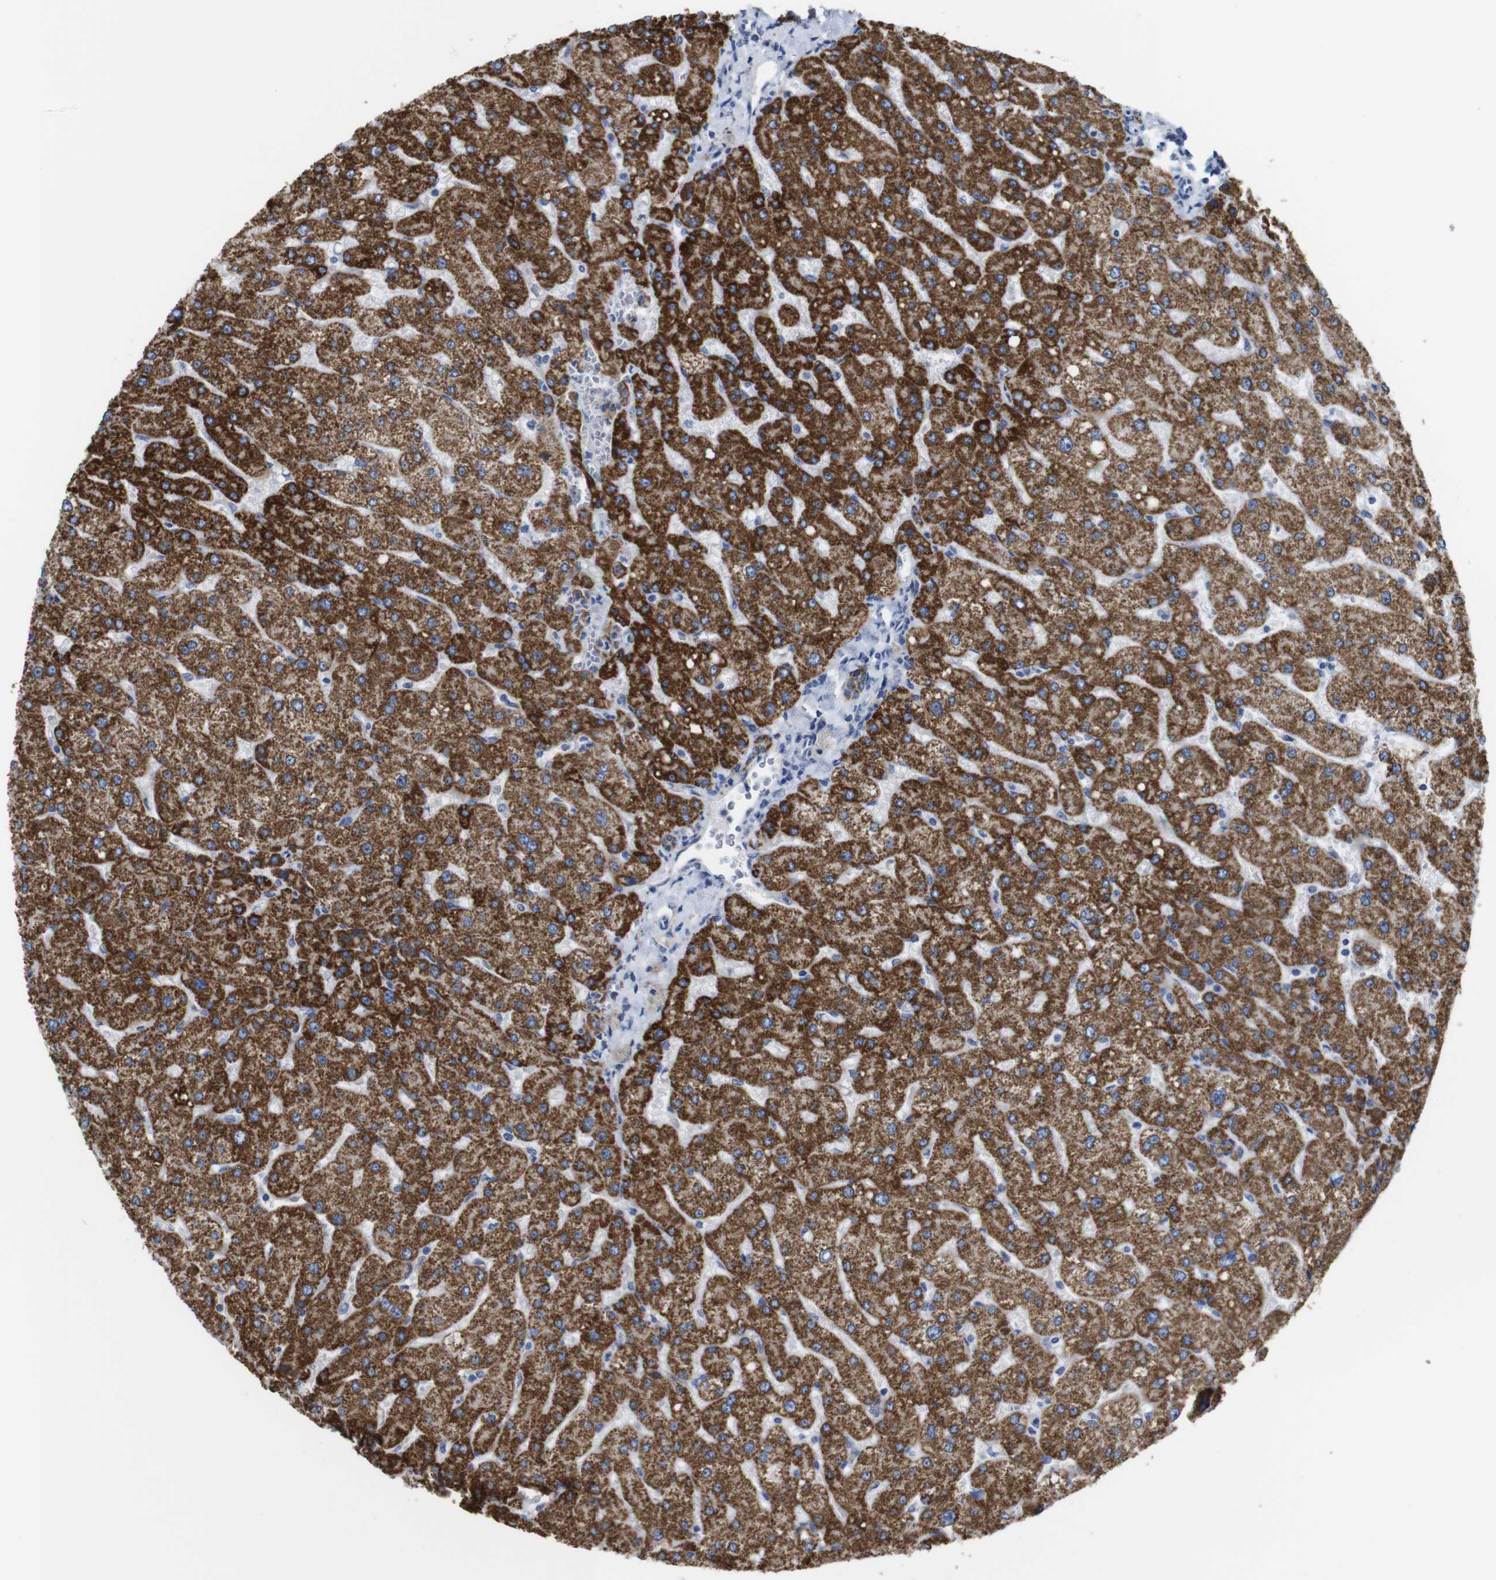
{"staining": {"intensity": "moderate", "quantity": "25%-75%", "location": "cytoplasmic/membranous"}, "tissue": "liver", "cell_type": "Cholangiocytes", "image_type": "normal", "snomed": [{"axis": "morphology", "description": "Normal tissue, NOS"}, {"axis": "topography", "description": "Liver"}], "caption": "A medium amount of moderate cytoplasmic/membranous expression is present in approximately 25%-75% of cholangiocytes in normal liver. The staining was performed using DAB (3,3'-diaminobenzidine), with brown indicating positive protein expression. Nuclei are stained blue with hematoxylin.", "gene": "MAOA", "patient": {"sex": "male", "age": 55}}